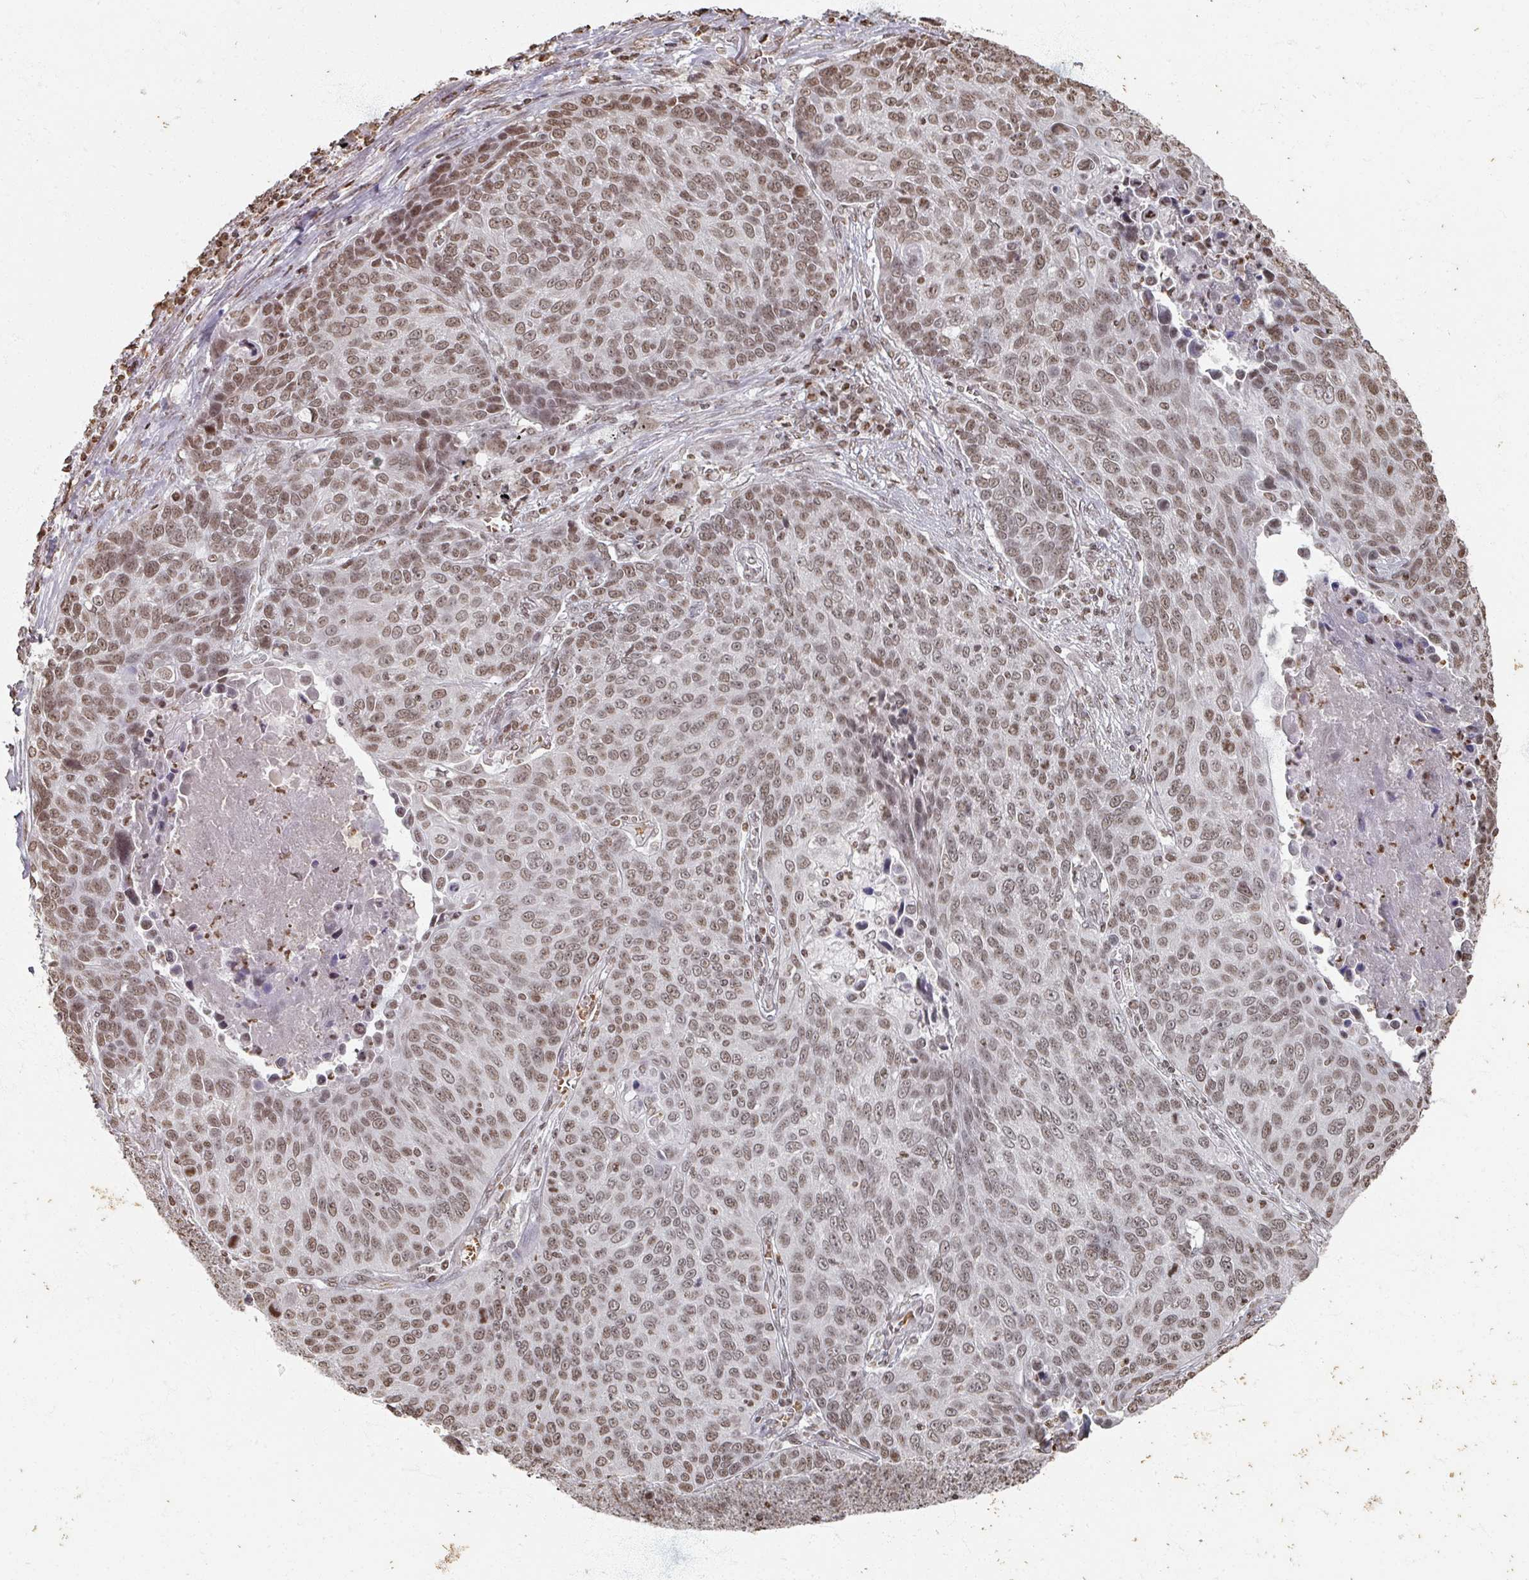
{"staining": {"intensity": "moderate", "quantity": ">75%", "location": "nuclear"}, "tissue": "lung cancer", "cell_type": "Tumor cells", "image_type": "cancer", "snomed": [{"axis": "morphology", "description": "Squamous cell carcinoma, NOS"}, {"axis": "topography", "description": "Lung"}], "caption": "About >75% of tumor cells in human lung cancer display moderate nuclear protein expression as visualized by brown immunohistochemical staining.", "gene": "DCUN1D5", "patient": {"sex": "male", "age": 78}}